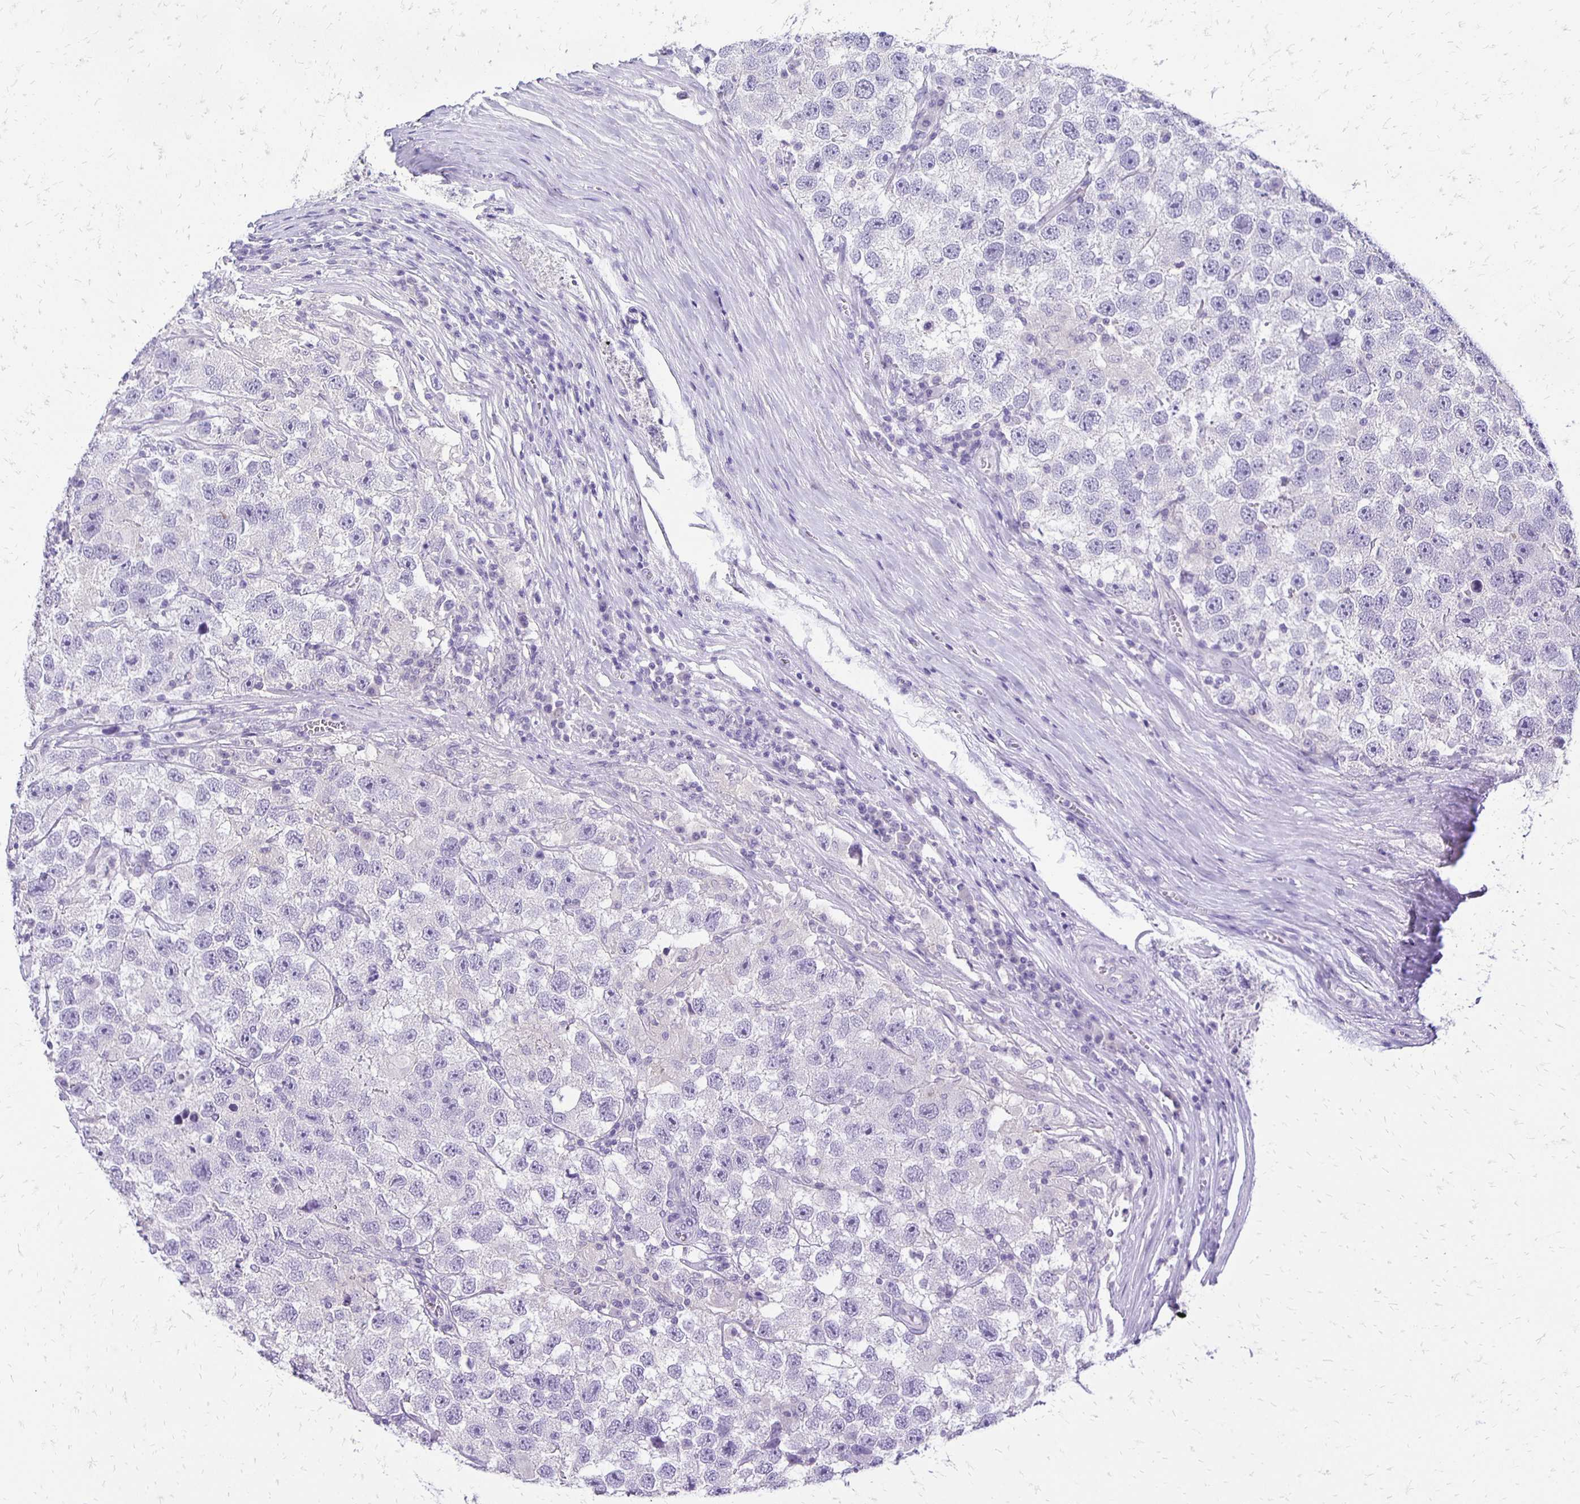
{"staining": {"intensity": "negative", "quantity": "none", "location": "none"}, "tissue": "testis cancer", "cell_type": "Tumor cells", "image_type": "cancer", "snomed": [{"axis": "morphology", "description": "Seminoma, NOS"}, {"axis": "topography", "description": "Testis"}], "caption": "Testis seminoma was stained to show a protein in brown. There is no significant positivity in tumor cells. The staining is performed using DAB (3,3'-diaminobenzidine) brown chromogen with nuclei counter-stained in using hematoxylin.", "gene": "ANKRD45", "patient": {"sex": "male", "age": 26}}